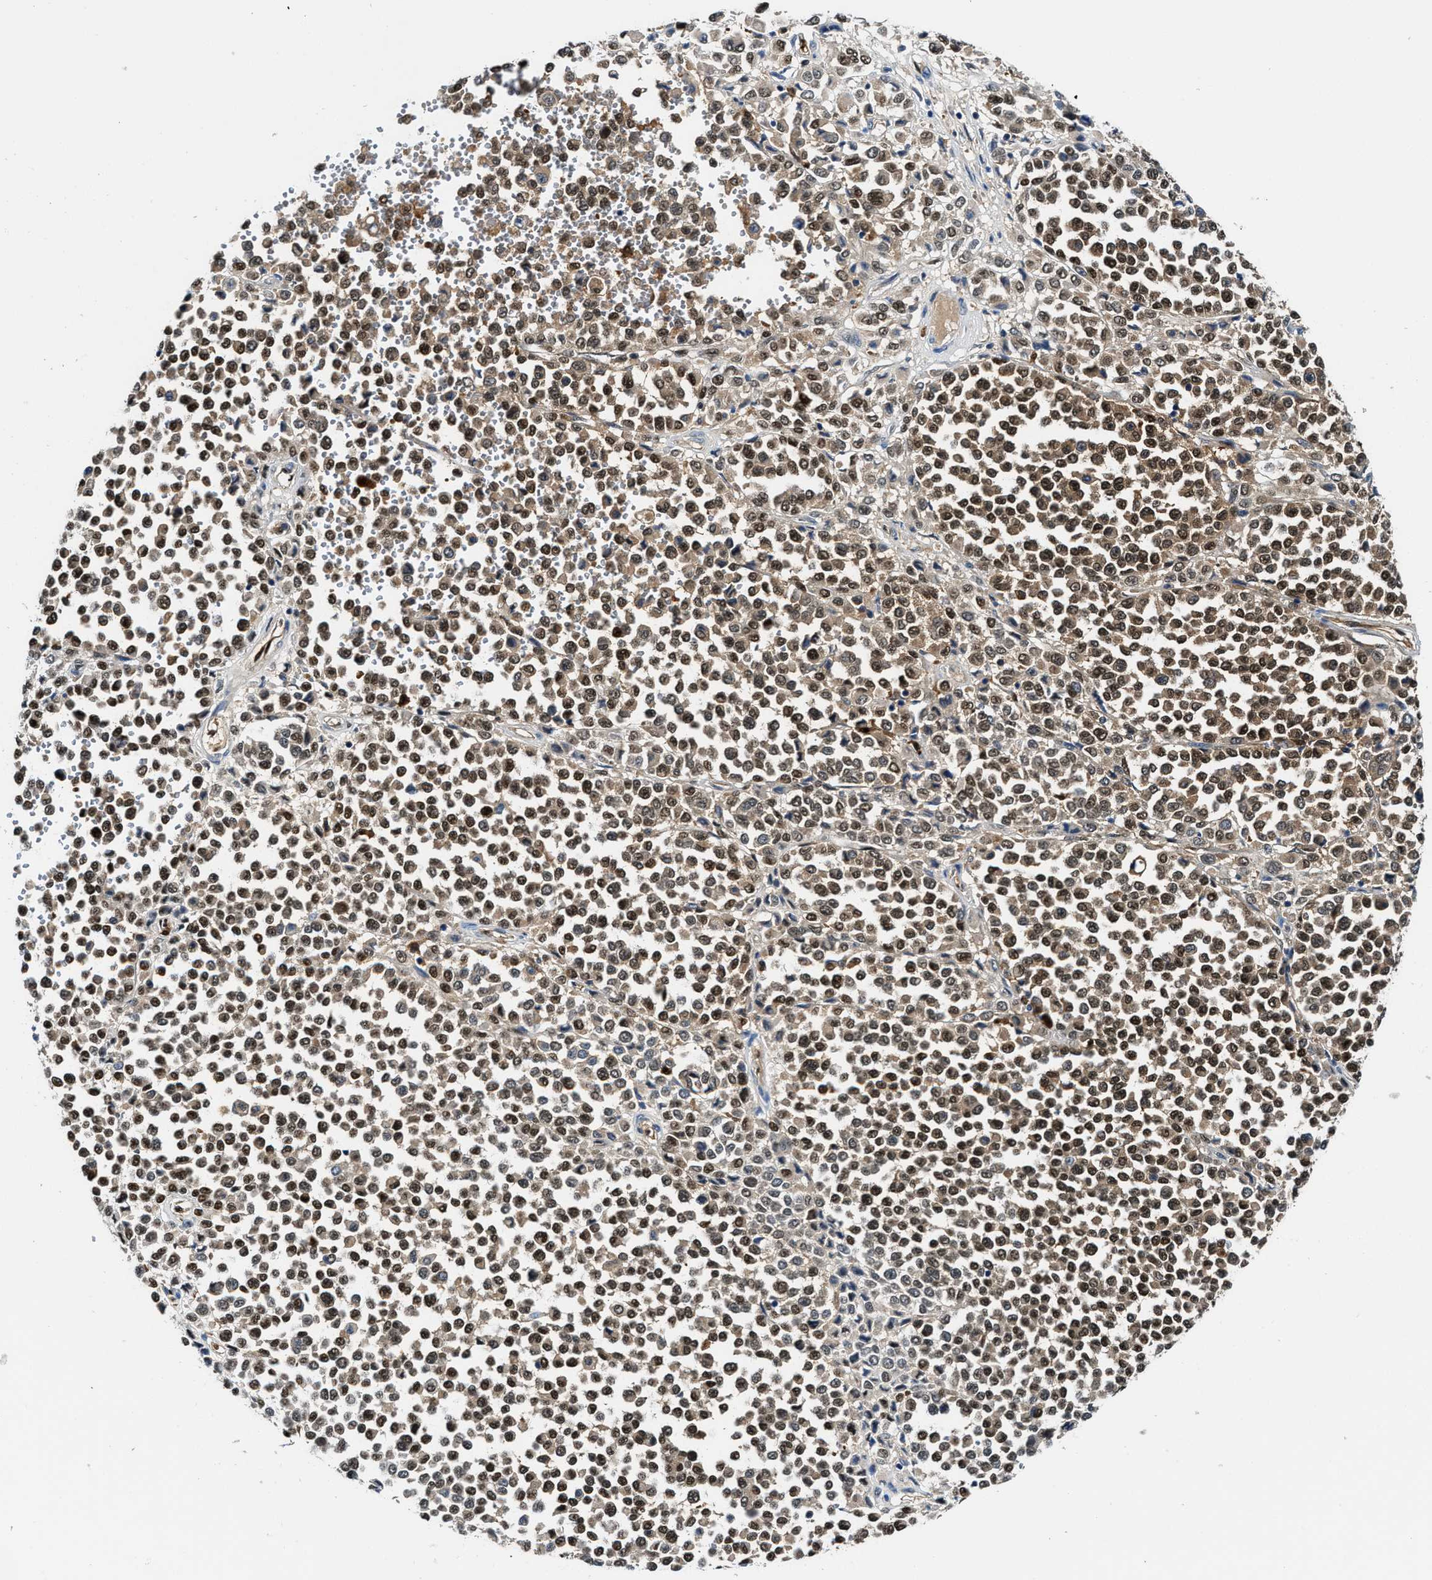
{"staining": {"intensity": "strong", "quantity": ">75%", "location": "cytoplasmic/membranous,nuclear"}, "tissue": "melanoma", "cell_type": "Tumor cells", "image_type": "cancer", "snomed": [{"axis": "morphology", "description": "Malignant melanoma, Metastatic site"}, {"axis": "topography", "description": "Pancreas"}], "caption": "High-power microscopy captured an IHC histopathology image of malignant melanoma (metastatic site), revealing strong cytoplasmic/membranous and nuclear expression in approximately >75% of tumor cells. (DAB (3,3'-diaminobenzidine) IHC, brown staining for protein, blue staining for nuclei).", "gene": "LTA4H", "patient": {"sex": "female", "age": 30}}